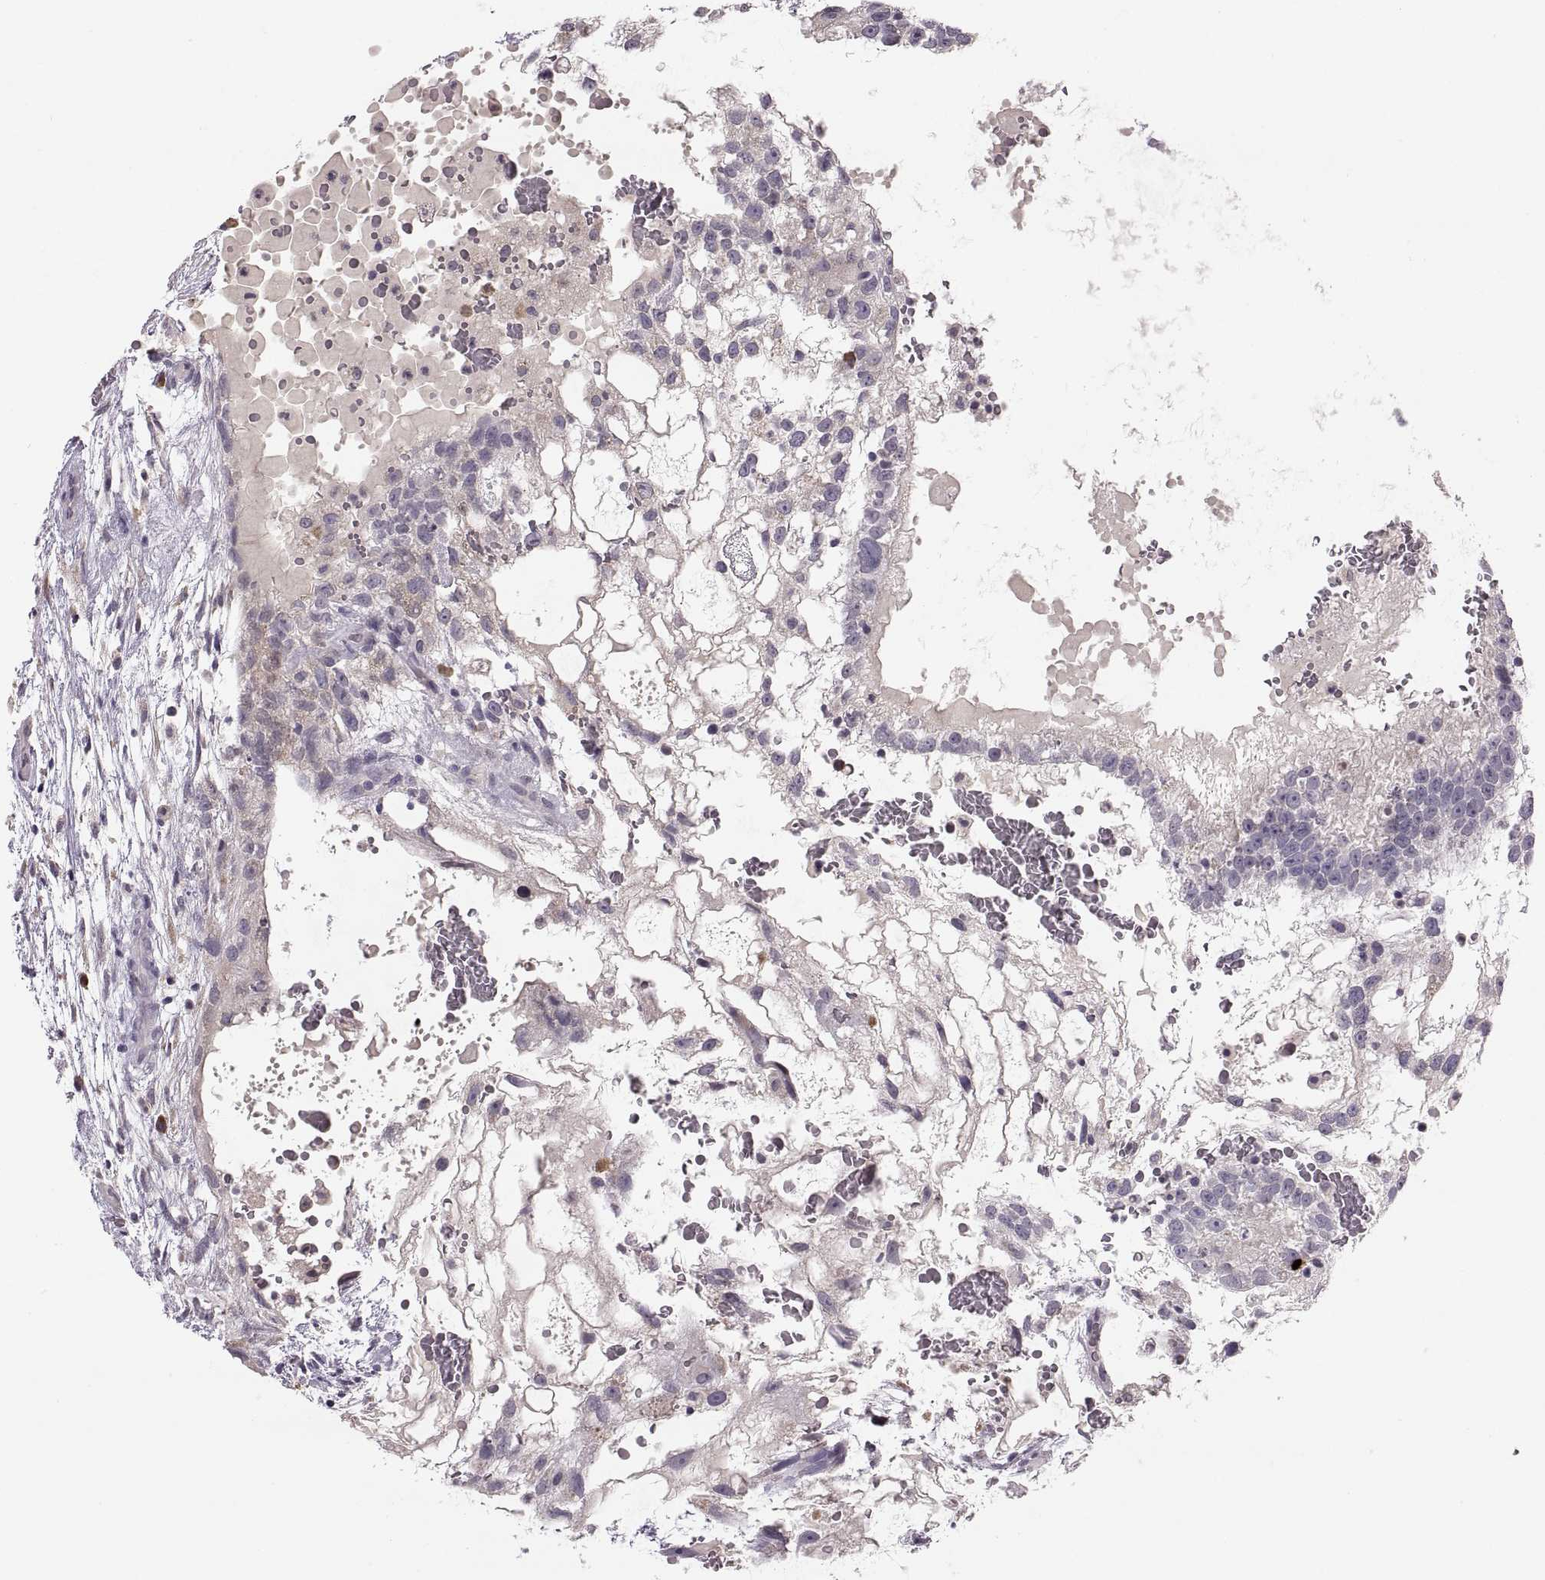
{"staining": {"intensity": "negative", "quantity": "none", "location": "none"}, "tissue": "testis cancer", "cell_type": "Tumor cells", "image_type": "cancer", "snomed": [{"axis": "morphology", "description": "Normal tissue, NOS"}, {"axis": "morphology", "description": "Carcinoma, Embryonal, NOS"}, {"axis": "topography", "description": "Testis"}], "caption": "IHC of testis embryonal carcinoma reveals no positivity in tumor cells.", "gene": "ADH6", "patient": {"sex": "male", "age": 32}}